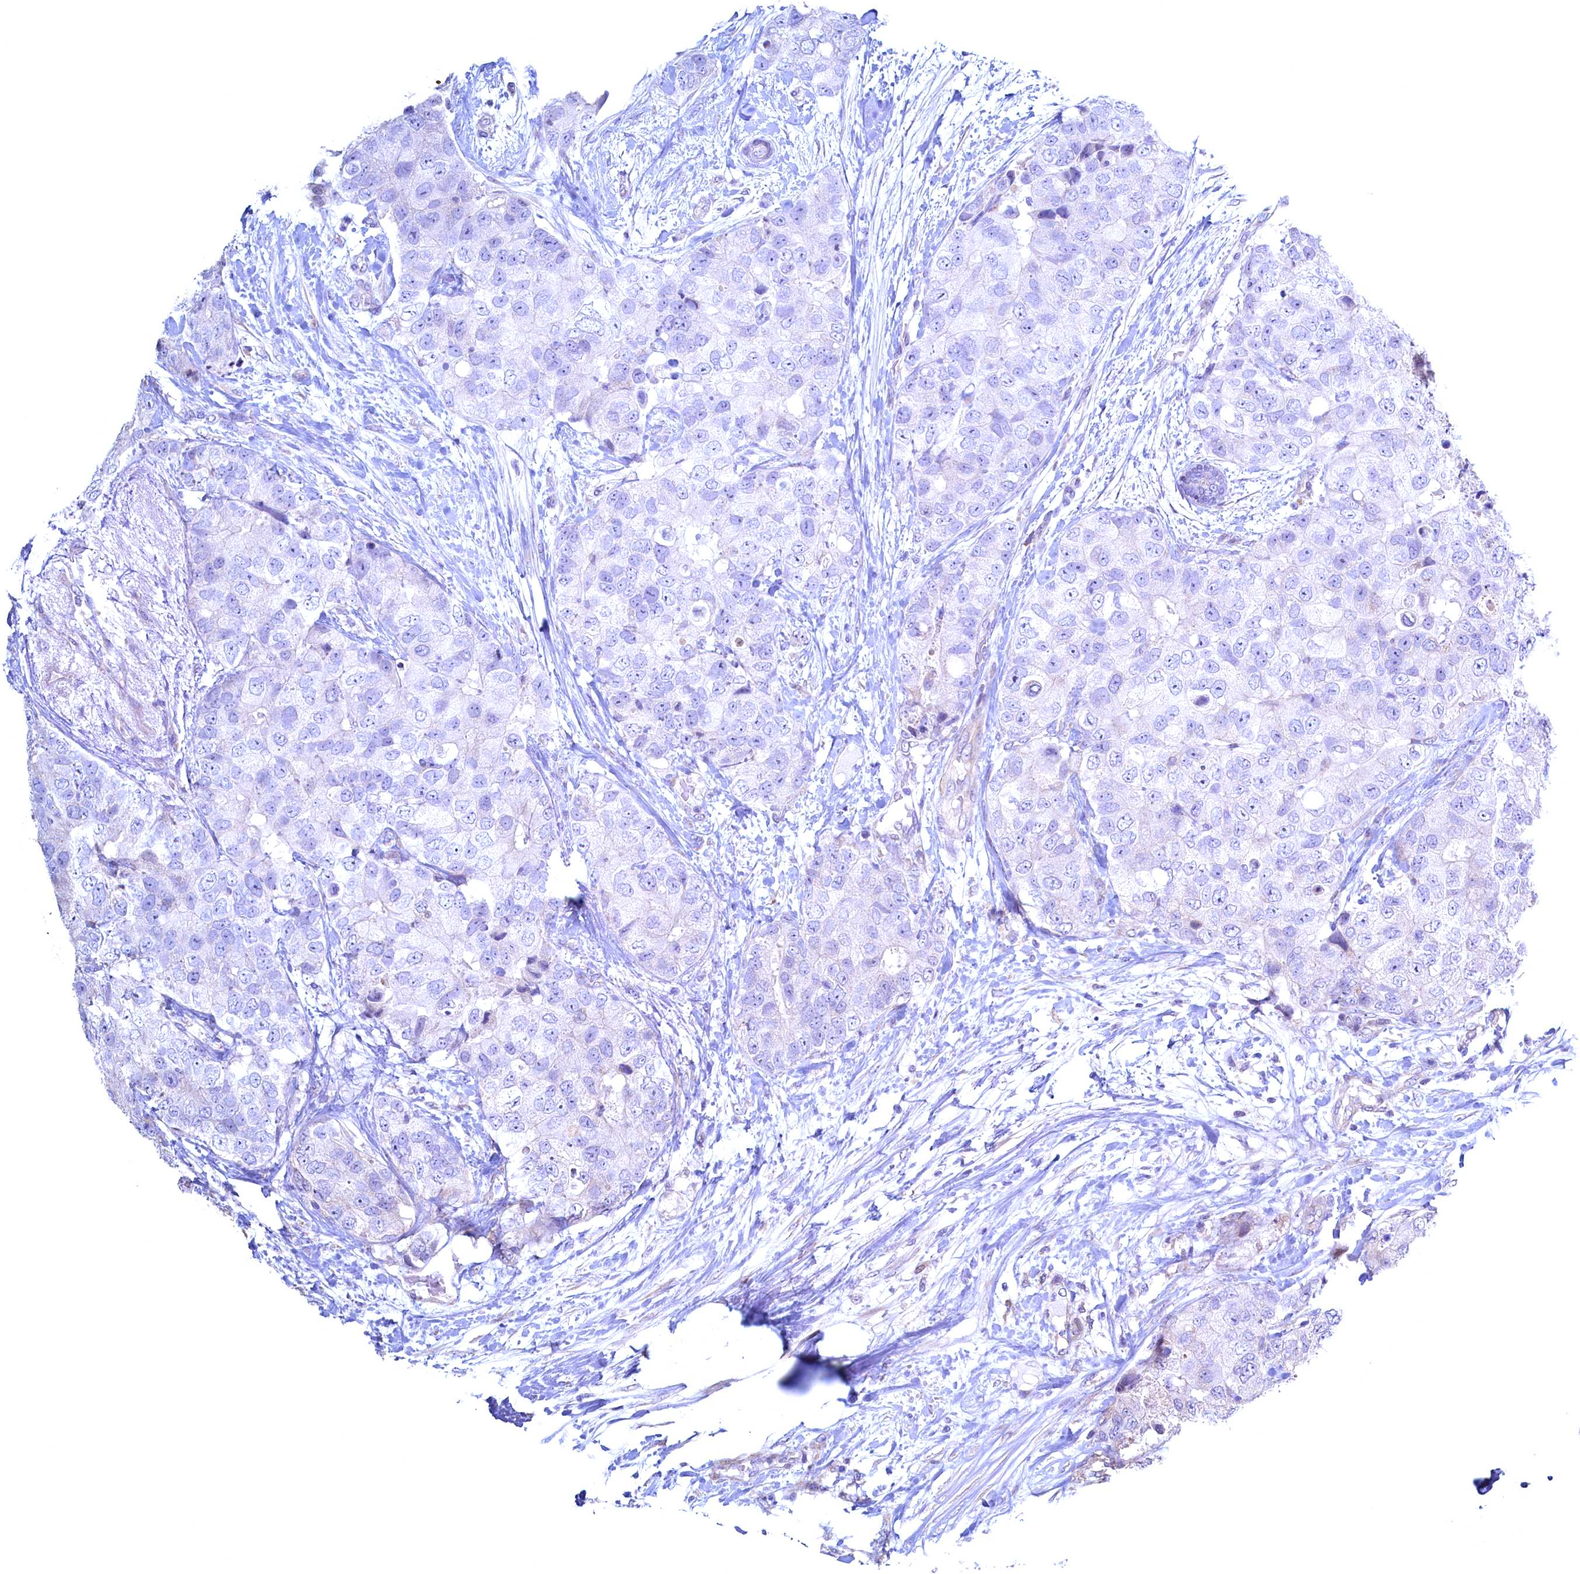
{"staining": {"intensity": "negative", "quantity": "none", "location": "none"}, "tissue": "breast cancer", "cell_type": "Tumor cells", "image_type": "cancer", "snomed": [{"axis": "morphology", "description": "Duct carcinoma"}, {"axis": "topography", "description": "Breast"}], "caption": "Human infiltrating ductal carcinoma (breast) stained for a protein using immunohistochemistry reveals no positivity in tumor cells.", "gene": "MAP1LC3A", "patient": {"sex": "female", "age": 62}}